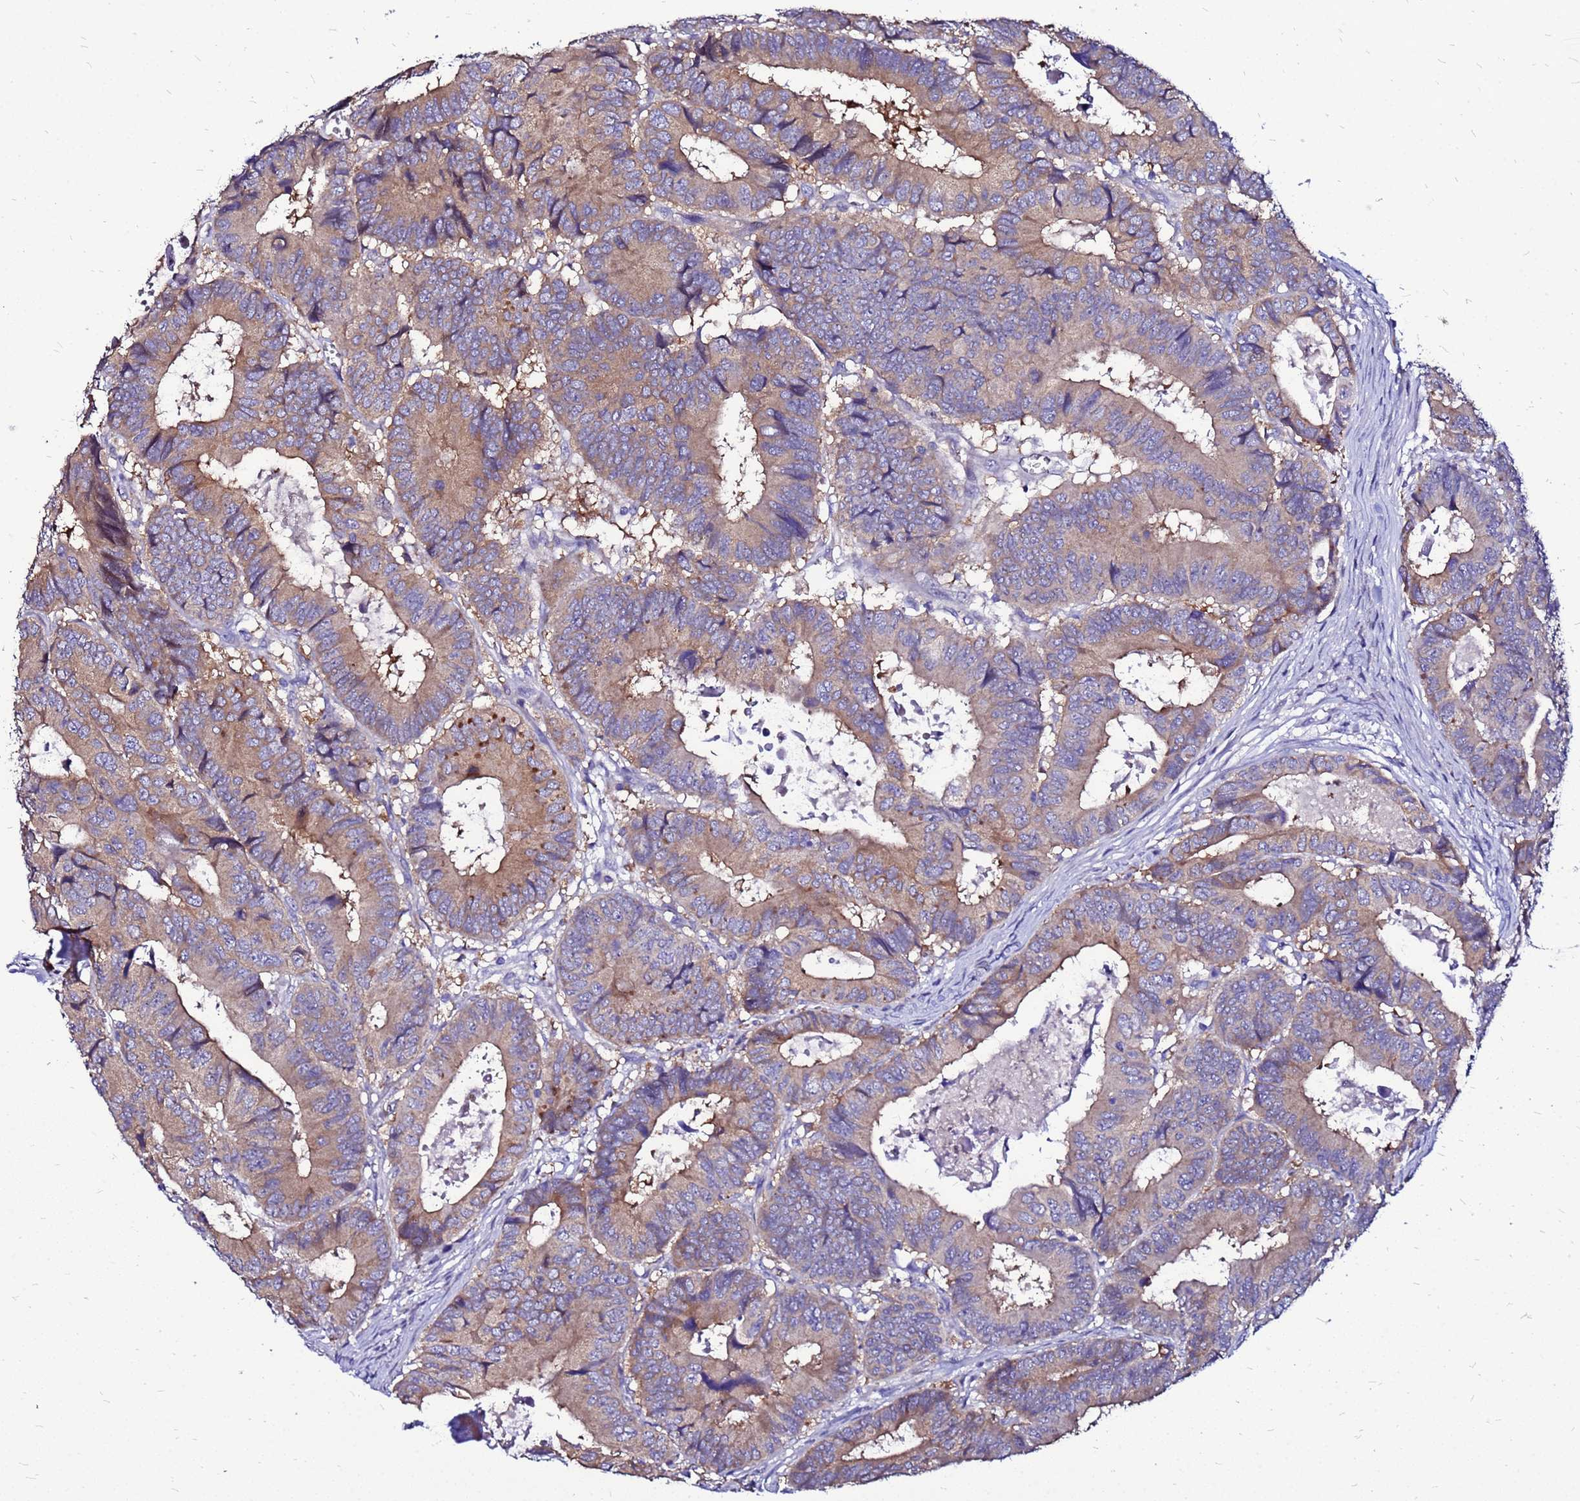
{"staining": {"intensity": "moderate", "quantity": ">75%", "location": "cytoplasmic/membranous"}, "tissue": "colorectal cancer", "cell_type": "Tumor cells", "image_type": "cancer", "snomed": [{"axis": "morphology", "description": "Adenocarcinoma, NOS"}, {"axis": "topography", "description": "Colon"}], "caption": "Brown immunohistochemical staining in human colorectal cancer demonstrates moderate cytoplasmic/membranous expression in approximately >75% of tumor cells.", "gene": "ARHGEF5", "patient": {"sex": "male", "age": 85}}